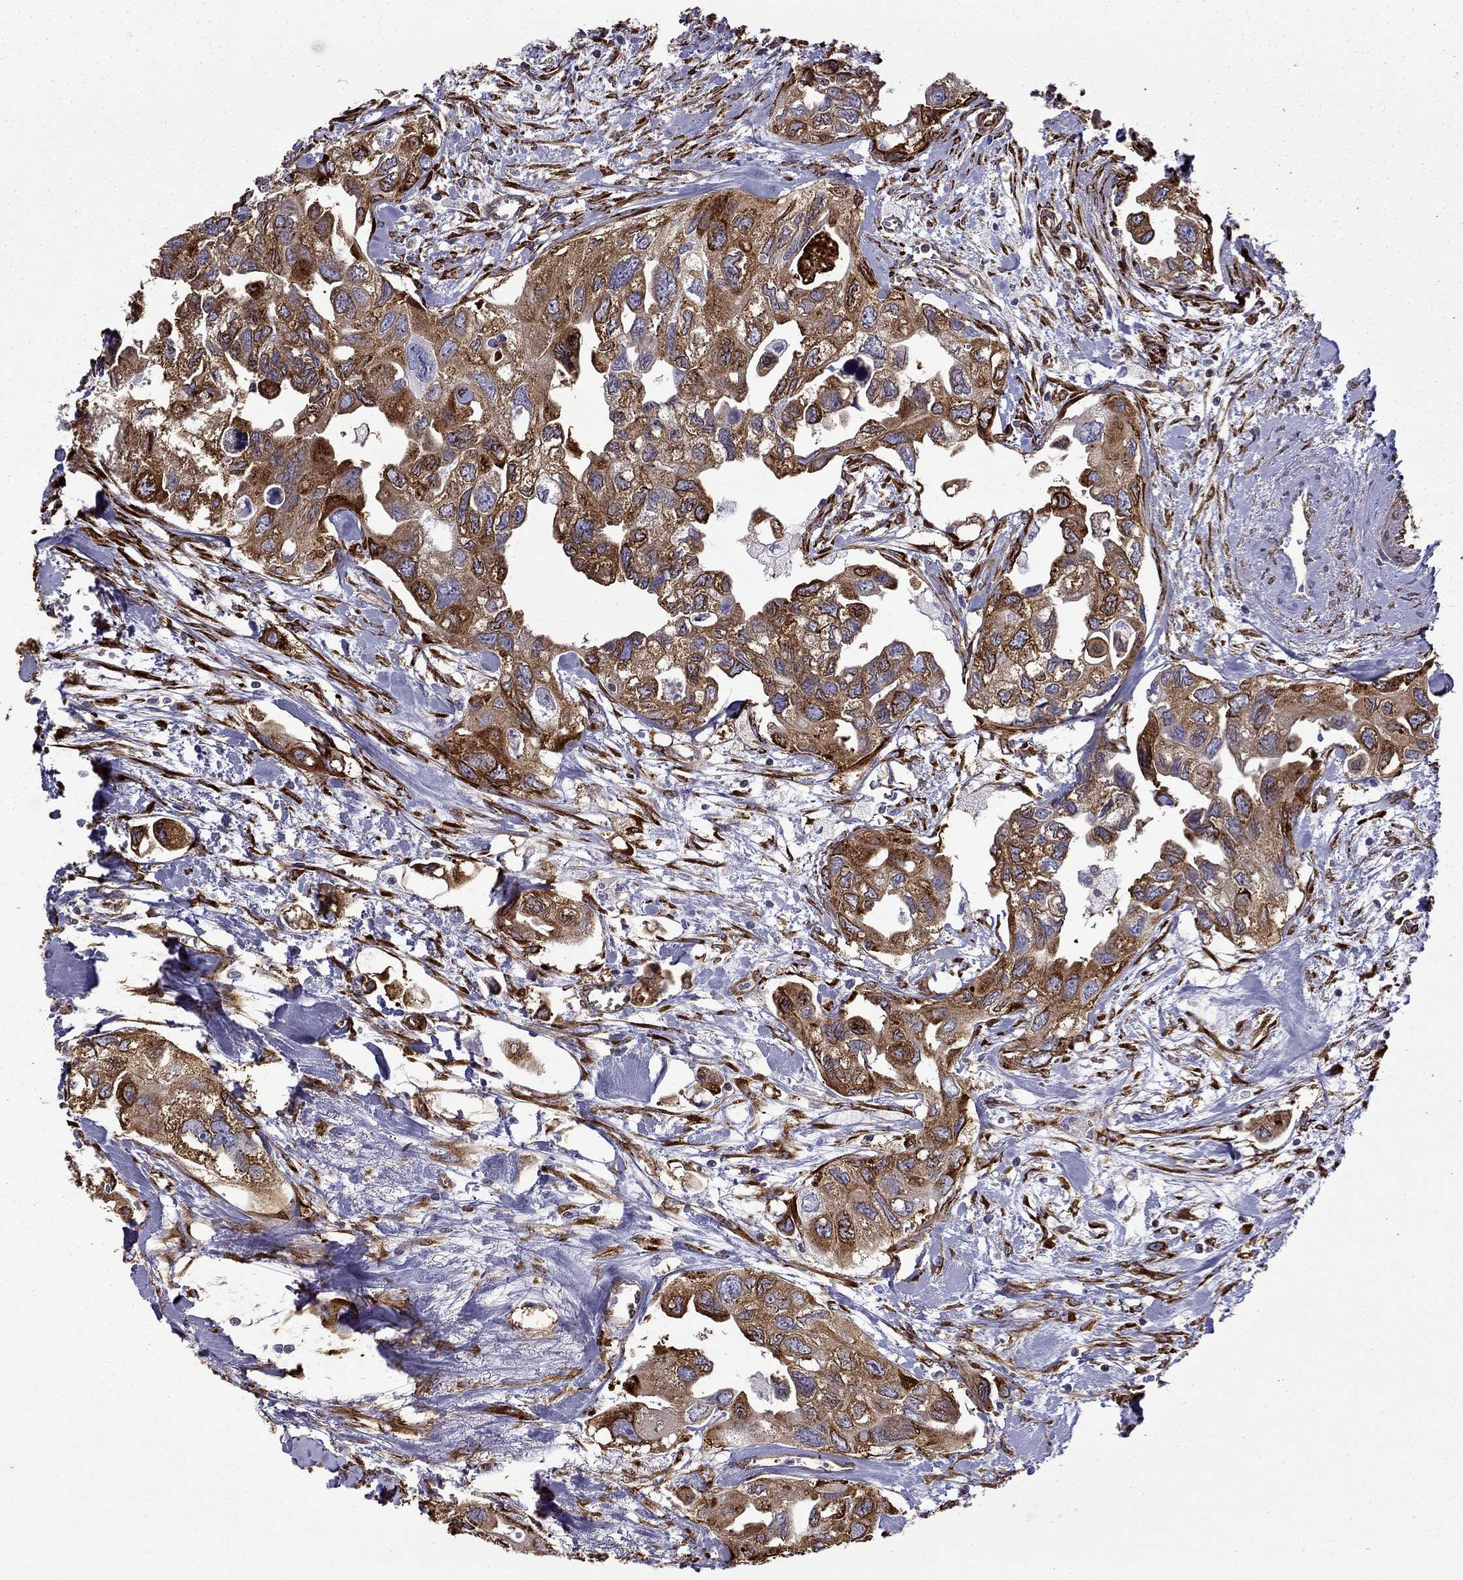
{"staining": {"intensity": "moderate", "quantity": ">75%", "location": "cytoplasmic/membranous"}, "tissue": "urothelial cancer", "cell_type": "Tumor cells", "image_type": "cancer", "snomed": [{"axis": "morphology", "description": "Urothelial carcinoma, High grade"}, {"axis": "topography", "description": "Urinary bladder"}], "caption": "Urothelial cancer was stained to show a protein in brown. There is medium levels of moderate cytoplasmic/membranous positivity in approximately >75% of tumor cells.", "gene": "MAP4", "patient": {"sex": "male", "age": 59}}